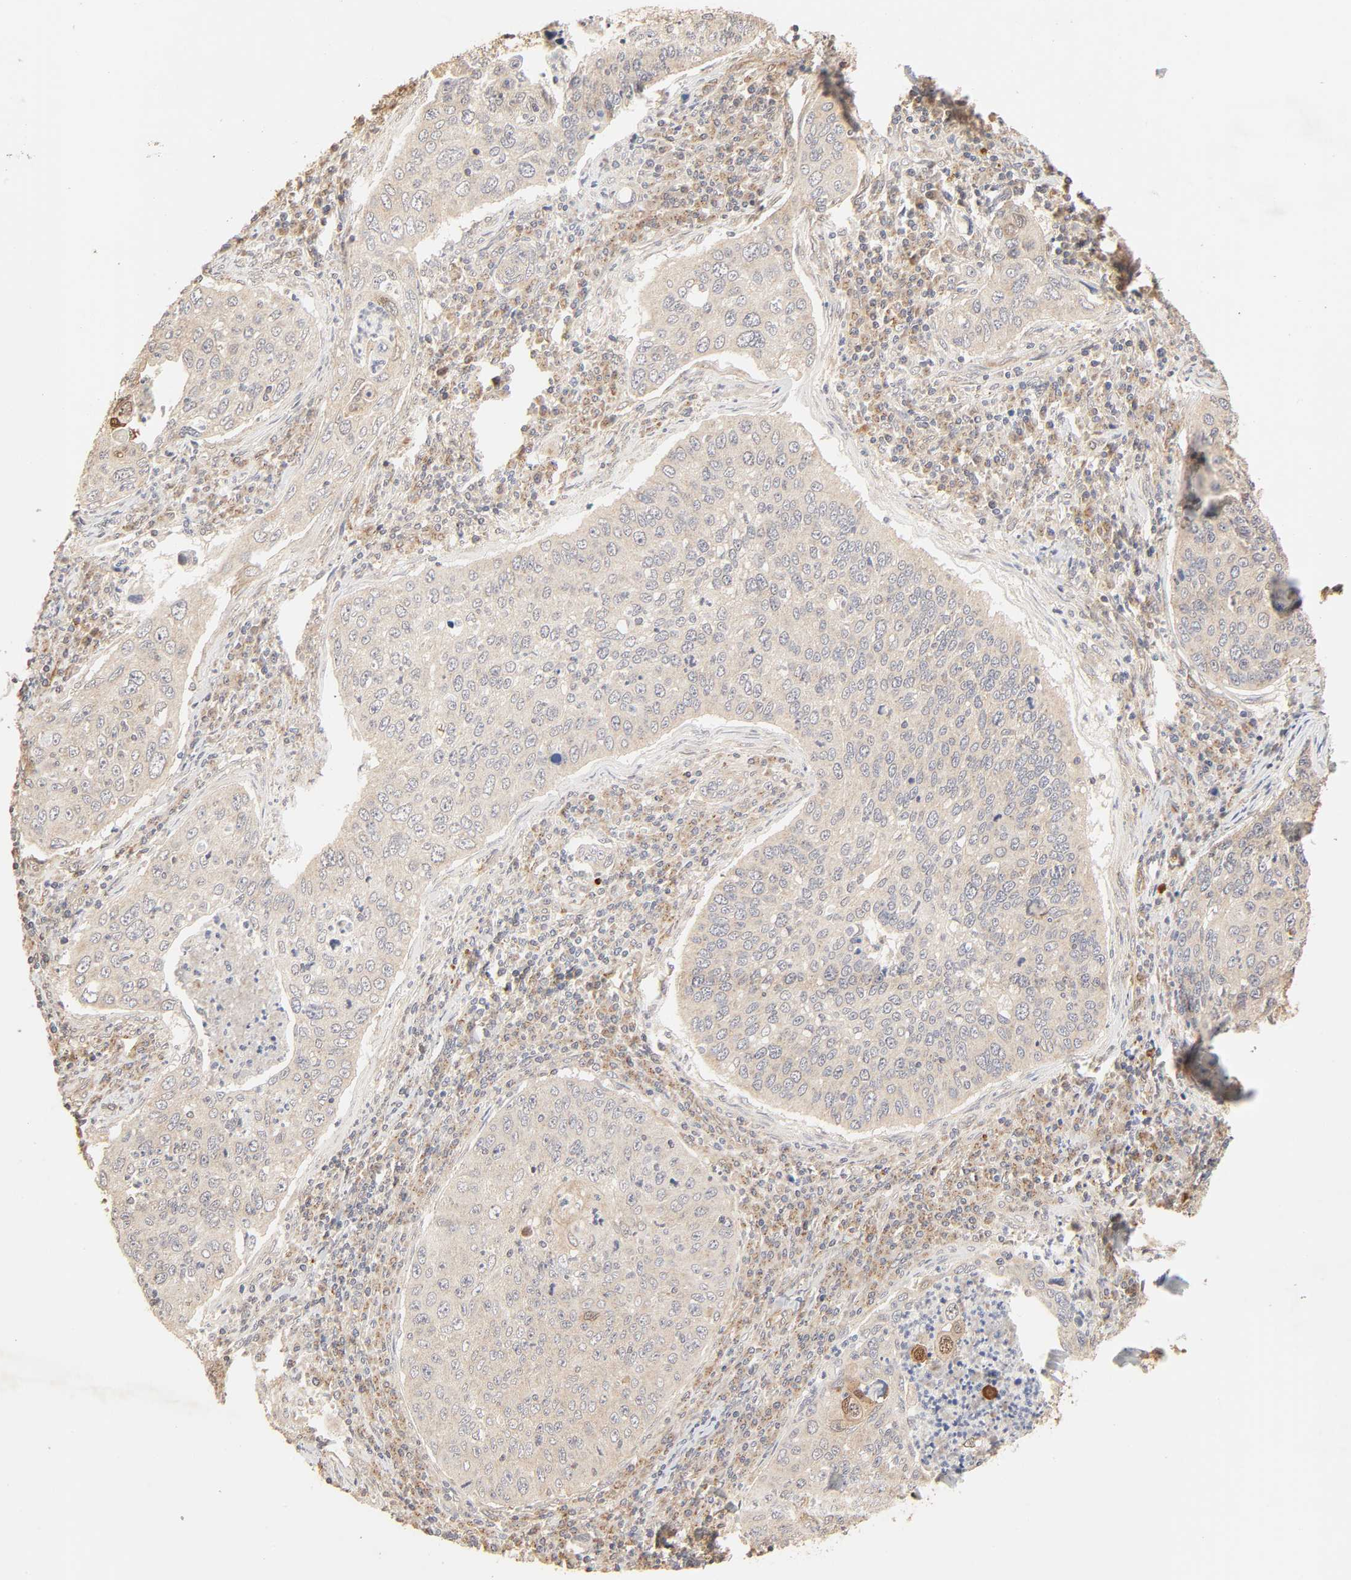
{"staining": {"intensity": "weak", "quantity": ">75%", "location": "cytoplasmic/membranous"}, "tissue": "cervical cancer", "cell_type": "Tumor cells", "image_type": "cancer", "snomed": [{"axis": "morphology", "description": "Squamous cell carcinoma, NOS"}, {"axis": "topography", "description": "Cervix"}], "caption": "This image reveals immunohistochemistry staining of cervical cancer (squamous cell carcinoma), with low weak cytoplasmic/membranous positivity in approximately >75% of tumor cells.", "gene": "EPS8", "patient": {"sex": "female", "age": 53}}